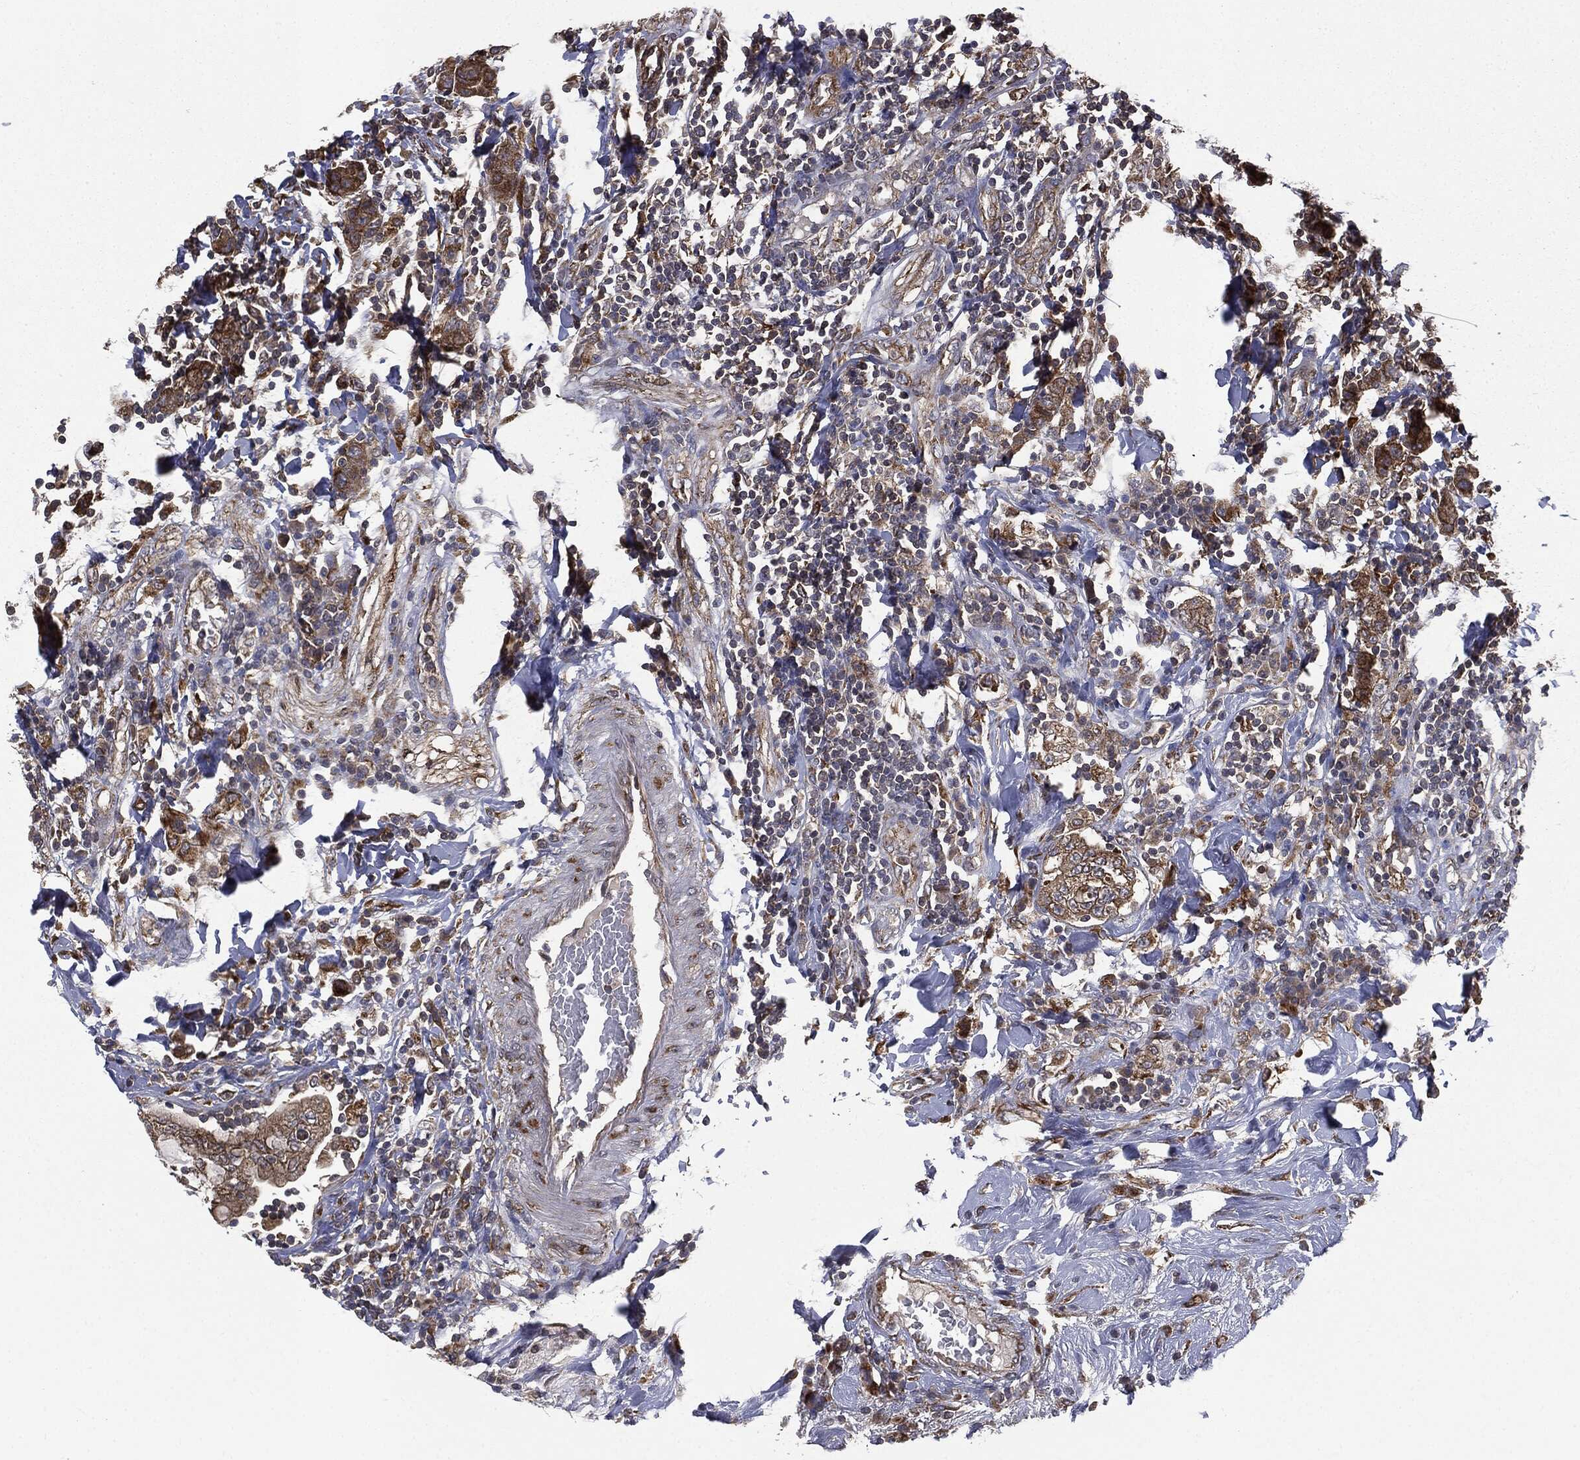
{"staining": {"intensity": "strong", "quantity": ">75%", "location": "cytoplasmic/membranous"}, "tissue": "colorectal cancer", "cell_type": "Tumor cells", "image_type": "cancer", "snomed": [{"axis": "morphology", "description": "Adenocarcinoma, NOS"}, {"axis": "topography", "description": "Colon"}], "caption": "A high amount of strong cytoplasmic/membranous staining is seen in approximately >75% of tumor cells in adenocarcinoma (colorectal) tissue.", "gene": "PLOD3", "patient": {"sex": "female", "age": 48}}